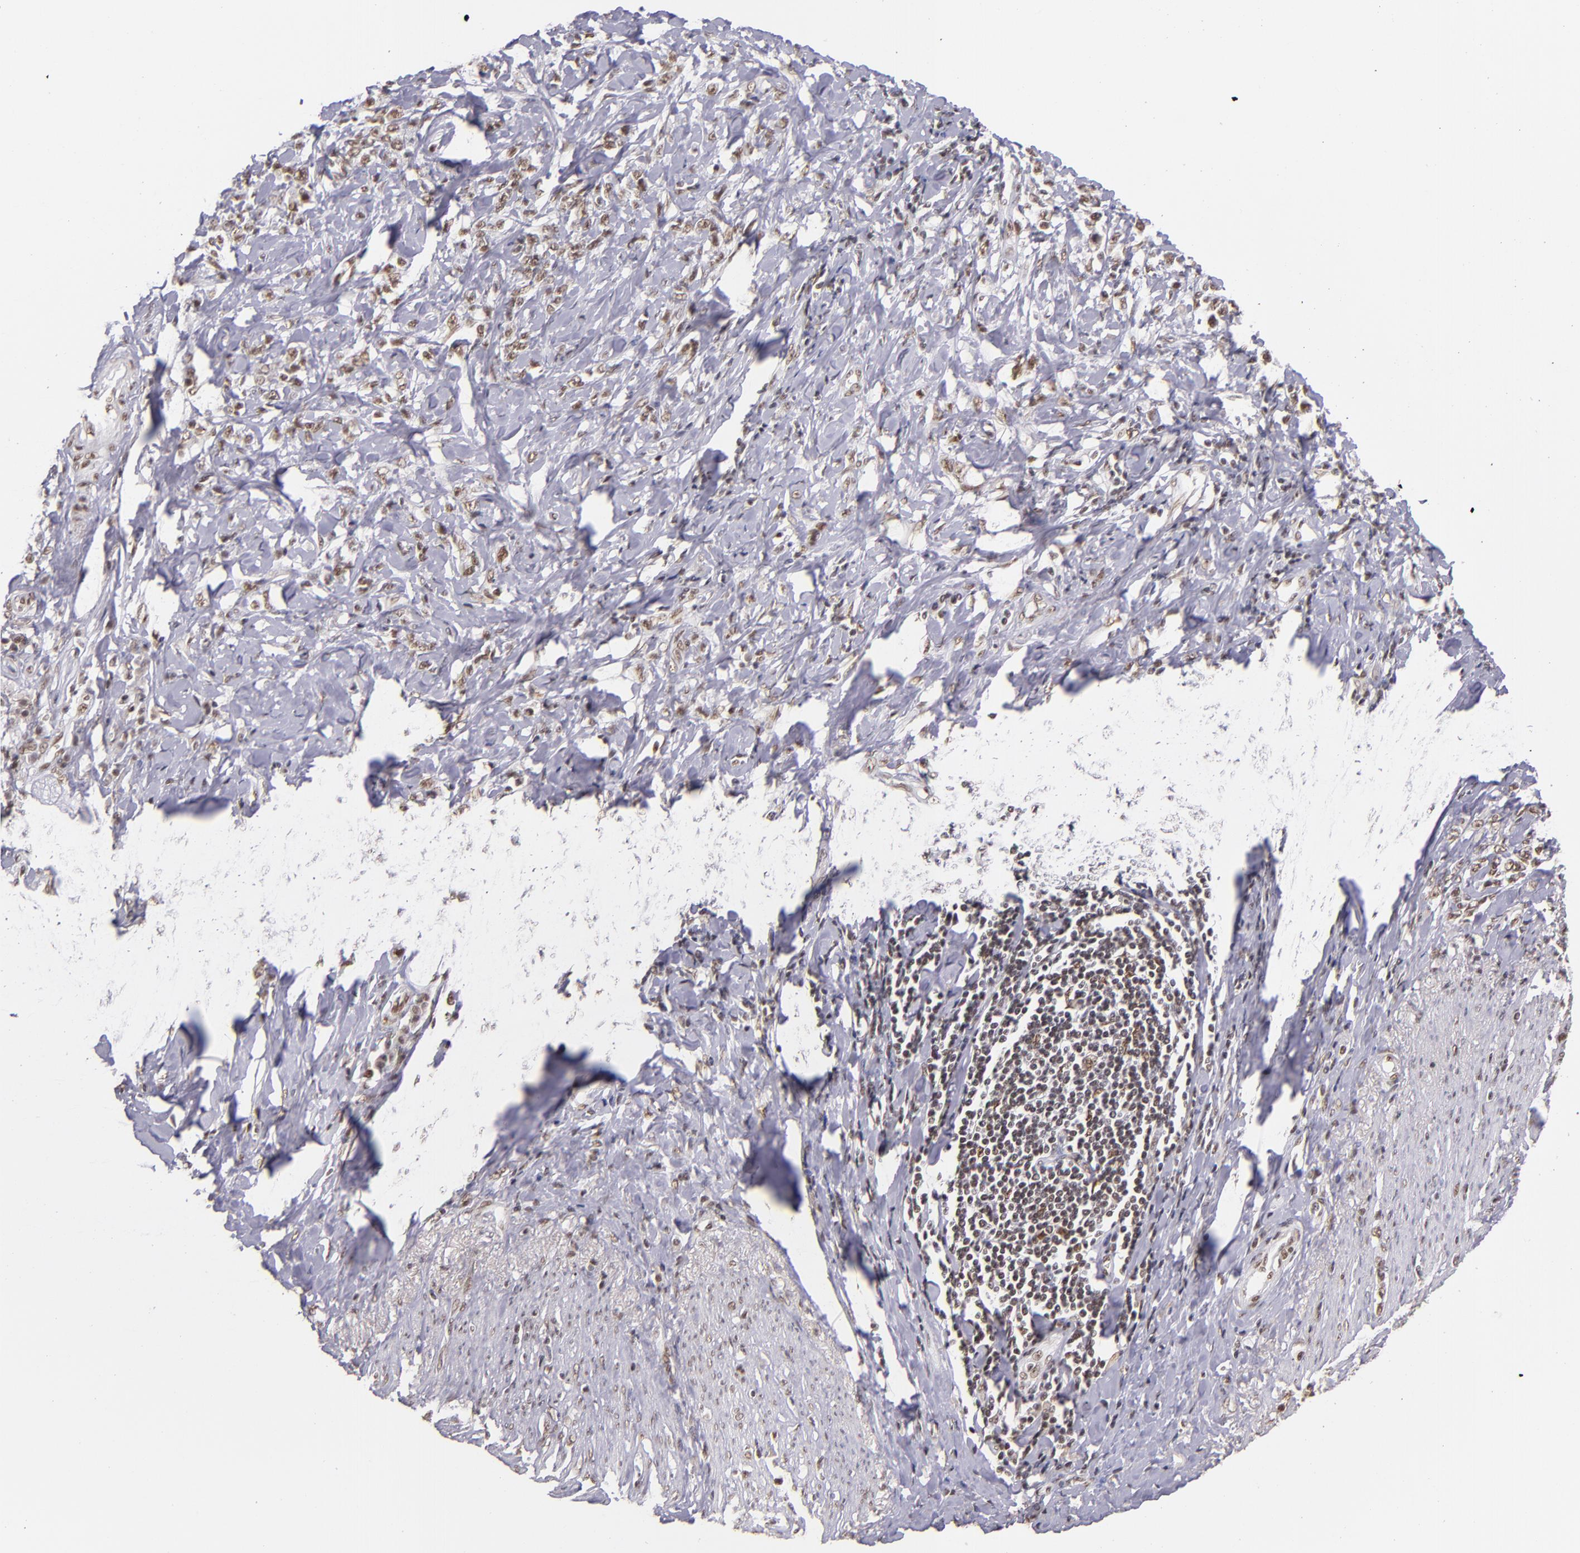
{"staining": {"intensity": "moderate", "quantity": ">75%", "location": "nuclear"}, "tissue": "stomach cancer", "cell_type": "Tumor cells", "image_type": "cancer", "snomed": [{"axis": "morphology", "description": "Adenocarcinoma, NOS"}, {"axis": "topography", "description": "Stomach, lower"}], "caption": "About >75% of tumor cells in stomach adenocarcinoma display moderate nuclear protein expression as visualized by brown immunohistochemical staining.", "gene": "ZNF148", "patient": {"sex": "male", "age": 88}}